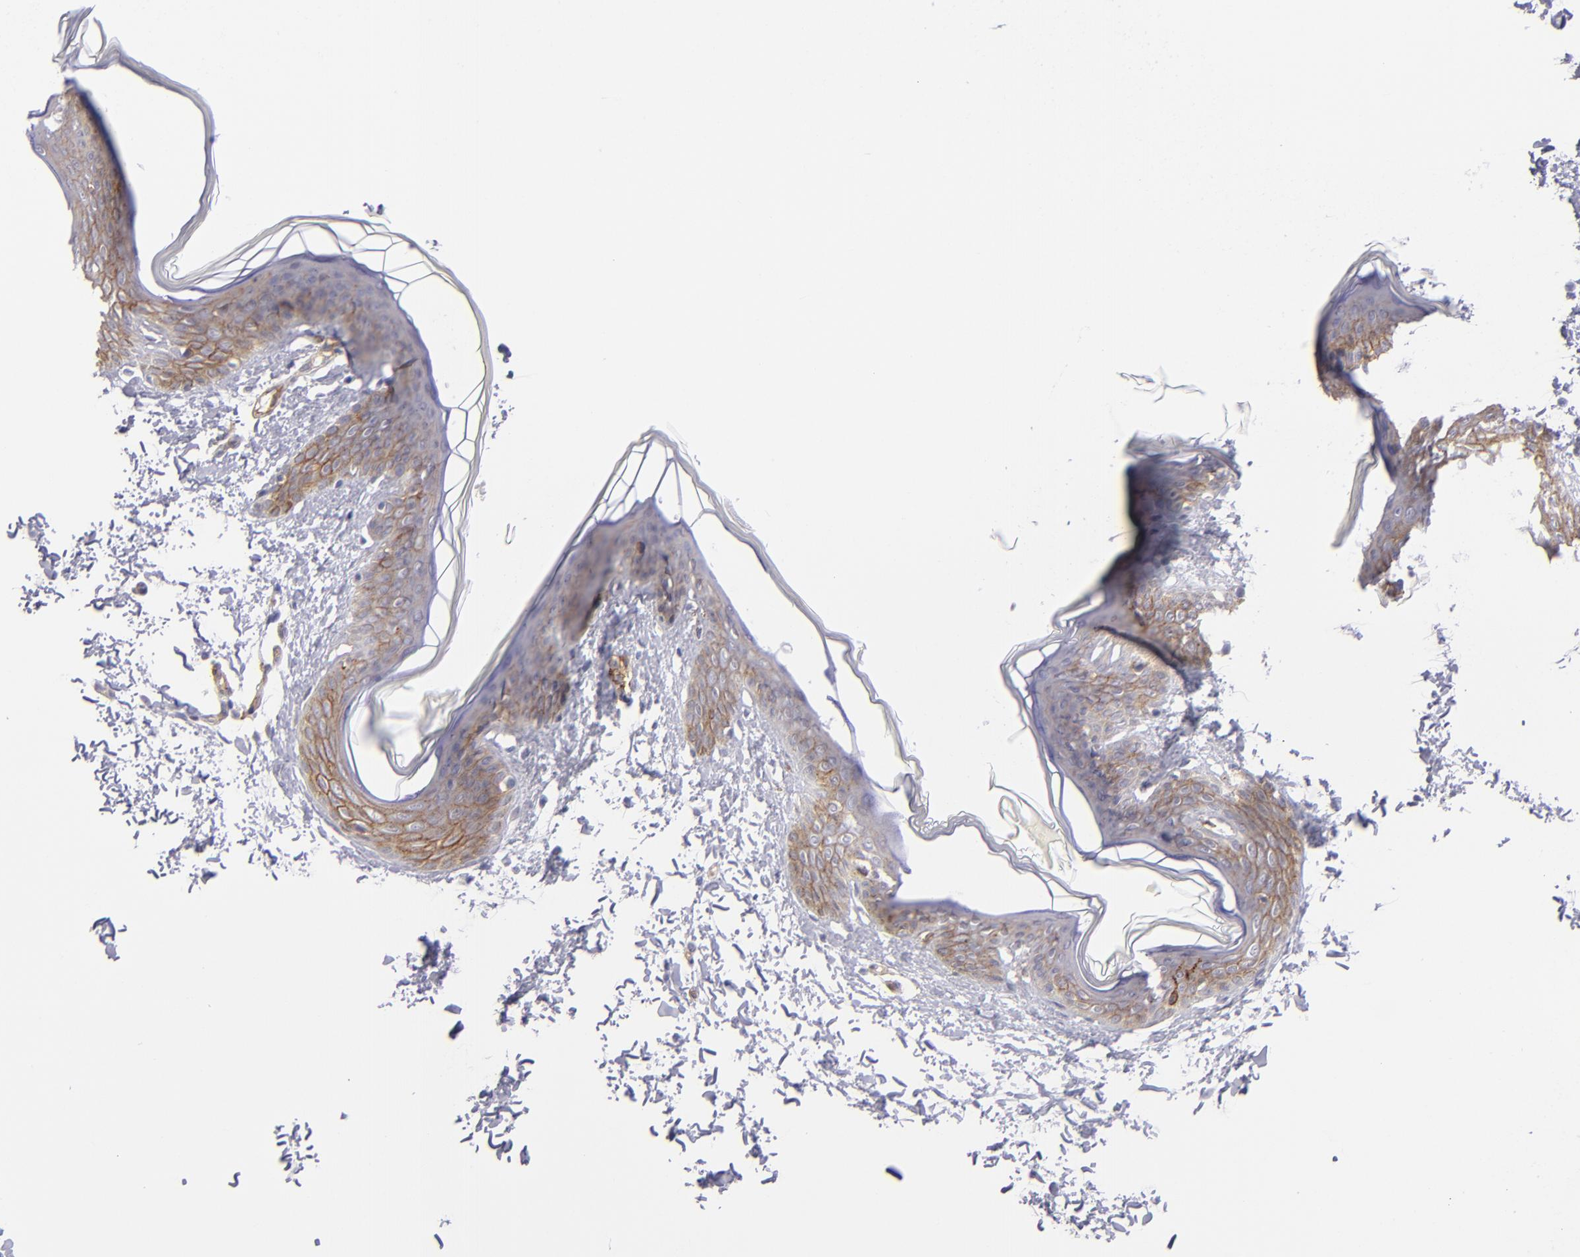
{"staining": {"intensity": "negative", "quantity": "none", "location": "none"}, "tissue": "skin", "cell_type": "Fibroblasts", "image_type": "normal", "snomed": [{"axis": "morphology", "description": "Normal tissue, NOS"}, {"axis": "topography", "description": "Skin"}], "caption": "Human skin stained for a protein using immunohistochemistry (IHC) shows no positivity in fibroblasts.", "gene": "THBD", "patient": {"sex": "female", "age": 17}}